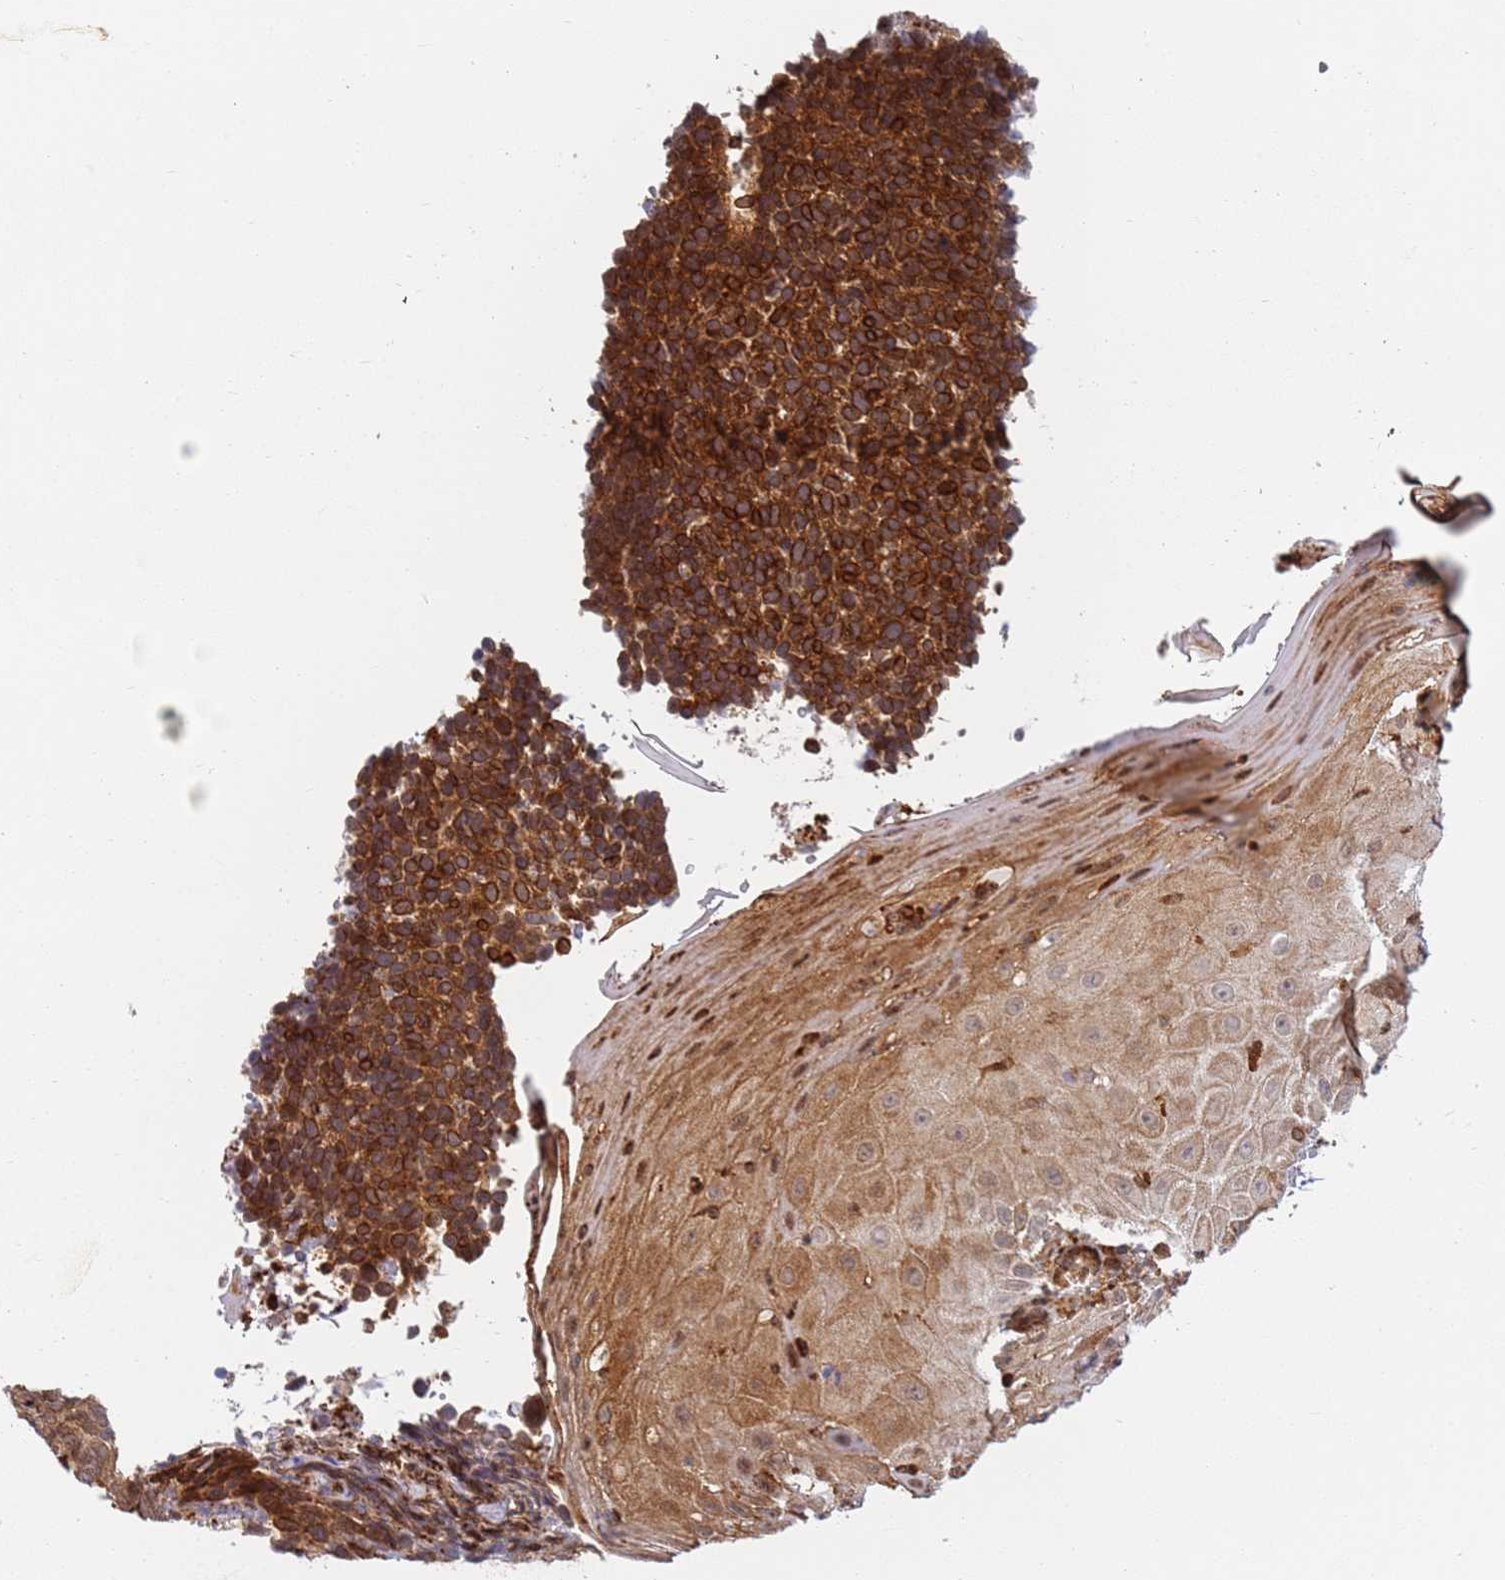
{"staining": {"intensity": "strong", "quantity": ">75%", "location": "cytoplasmic/membranous"}, "tissue": "skin cancer", "cell_type": "Tumor cells", "image_type": "cancer", "snomed": [{"axis": "morphology", "description": "Basal cell carcinoma"}, {"axis": "topography", "description": "Skin"}], "caption": "A brown stain labels strong cytoplasmic/membranous positivity of a protein in skin cancer tumor cells.", "gene": "CEP170", "patient": {"sex": "female", "age": 84}}